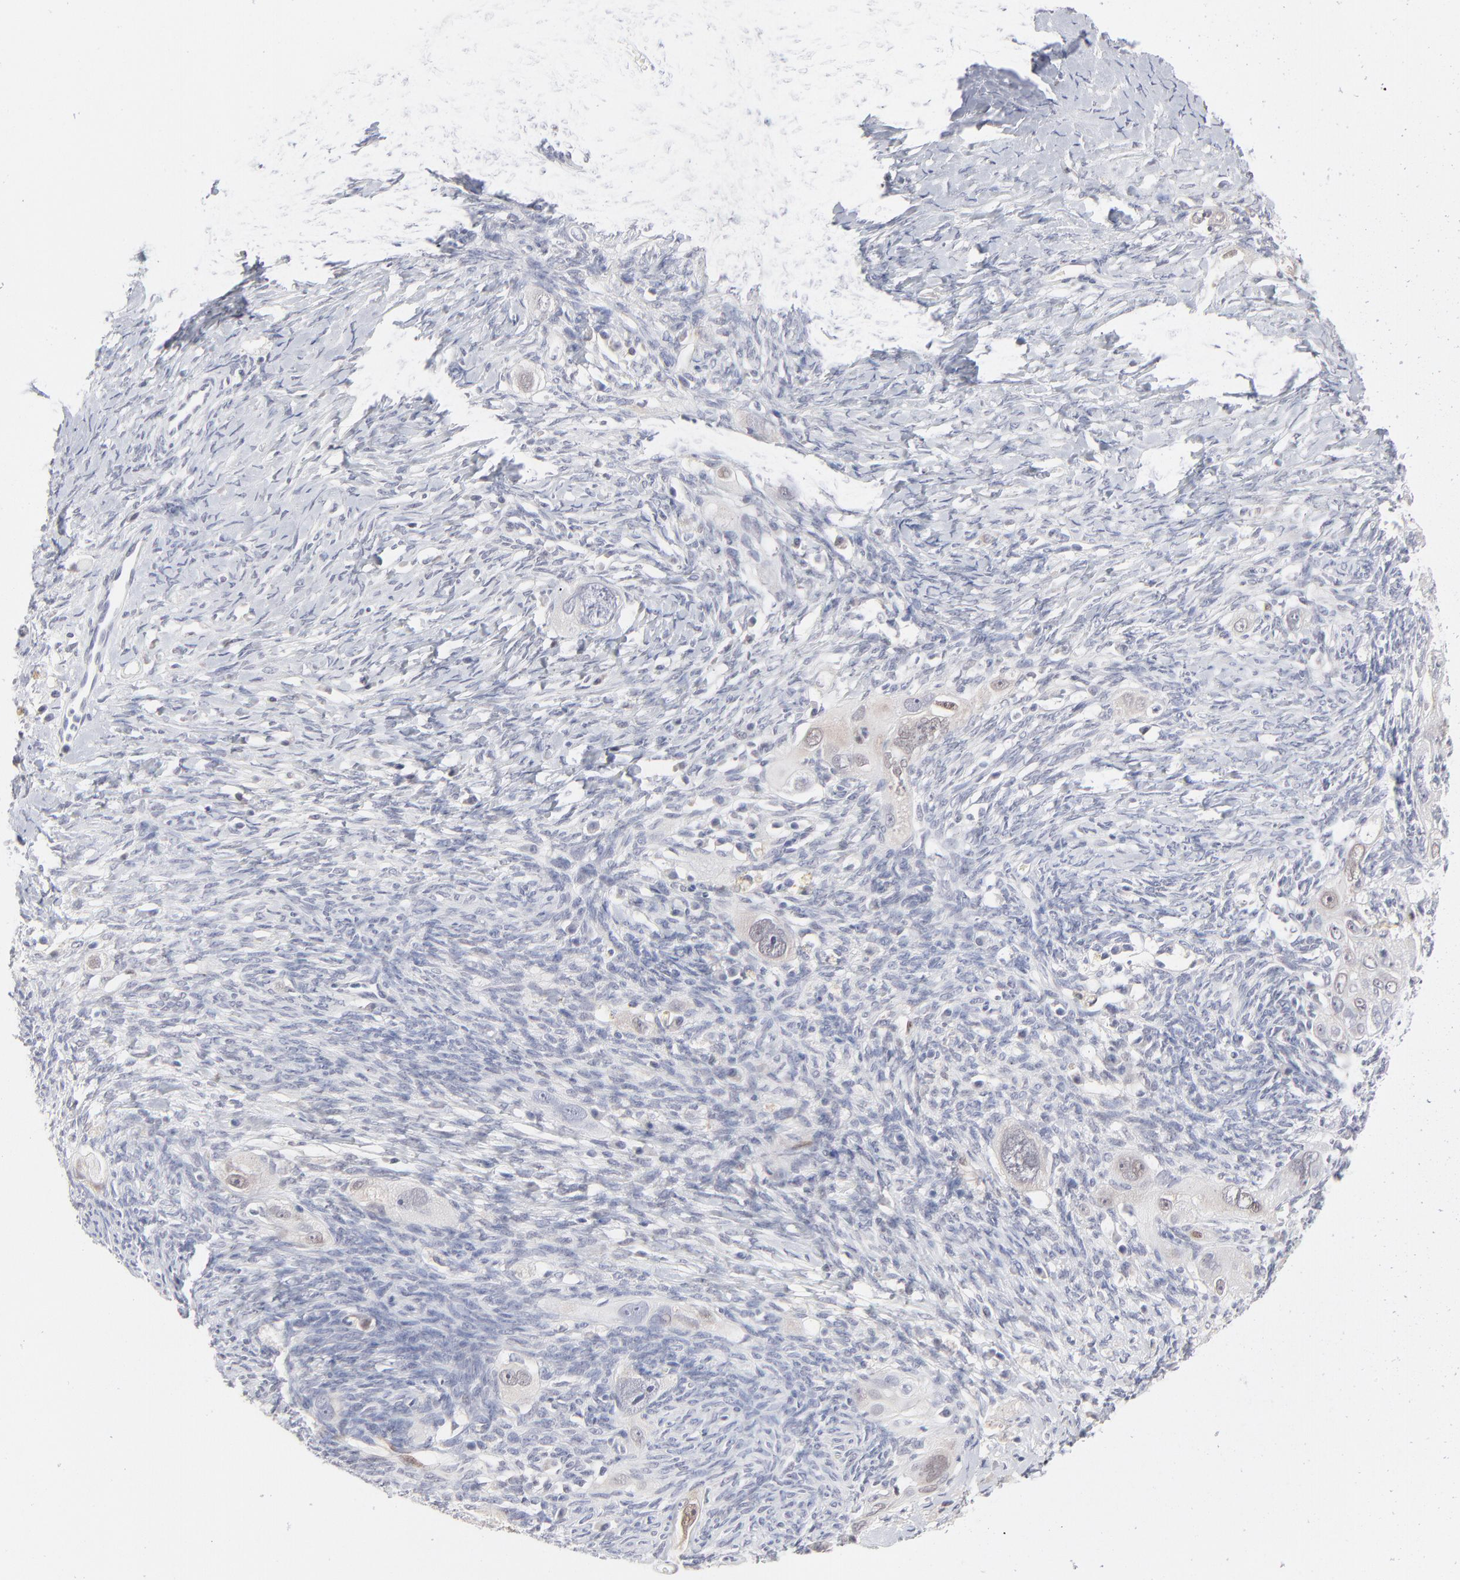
{"staining": {"intensity": "weak", "quantity": "<25%", "location": "cytoplasmic/membranous,nuclear"}, "tissue": "ovarian cancer", "cell_type": "Tumor cells", "image_type": "cancer", "snomed": [{"axis": "morphology", "description": "Normal tissue, NOS"}, {"axis": "morphology", "description": "Cystadenocarcinoma, serous, NOS"}, {"axis": "topography", "description": "Ovary"}], "caption": "Immunohistochemistry micrograph of human serous cystadenocarcinoma (ovarian) stained for a protein (brown), which exhibits no positivity in tumor cells.", "gene": "RBM3", "patient": {"sex": "female", "age": 62}}